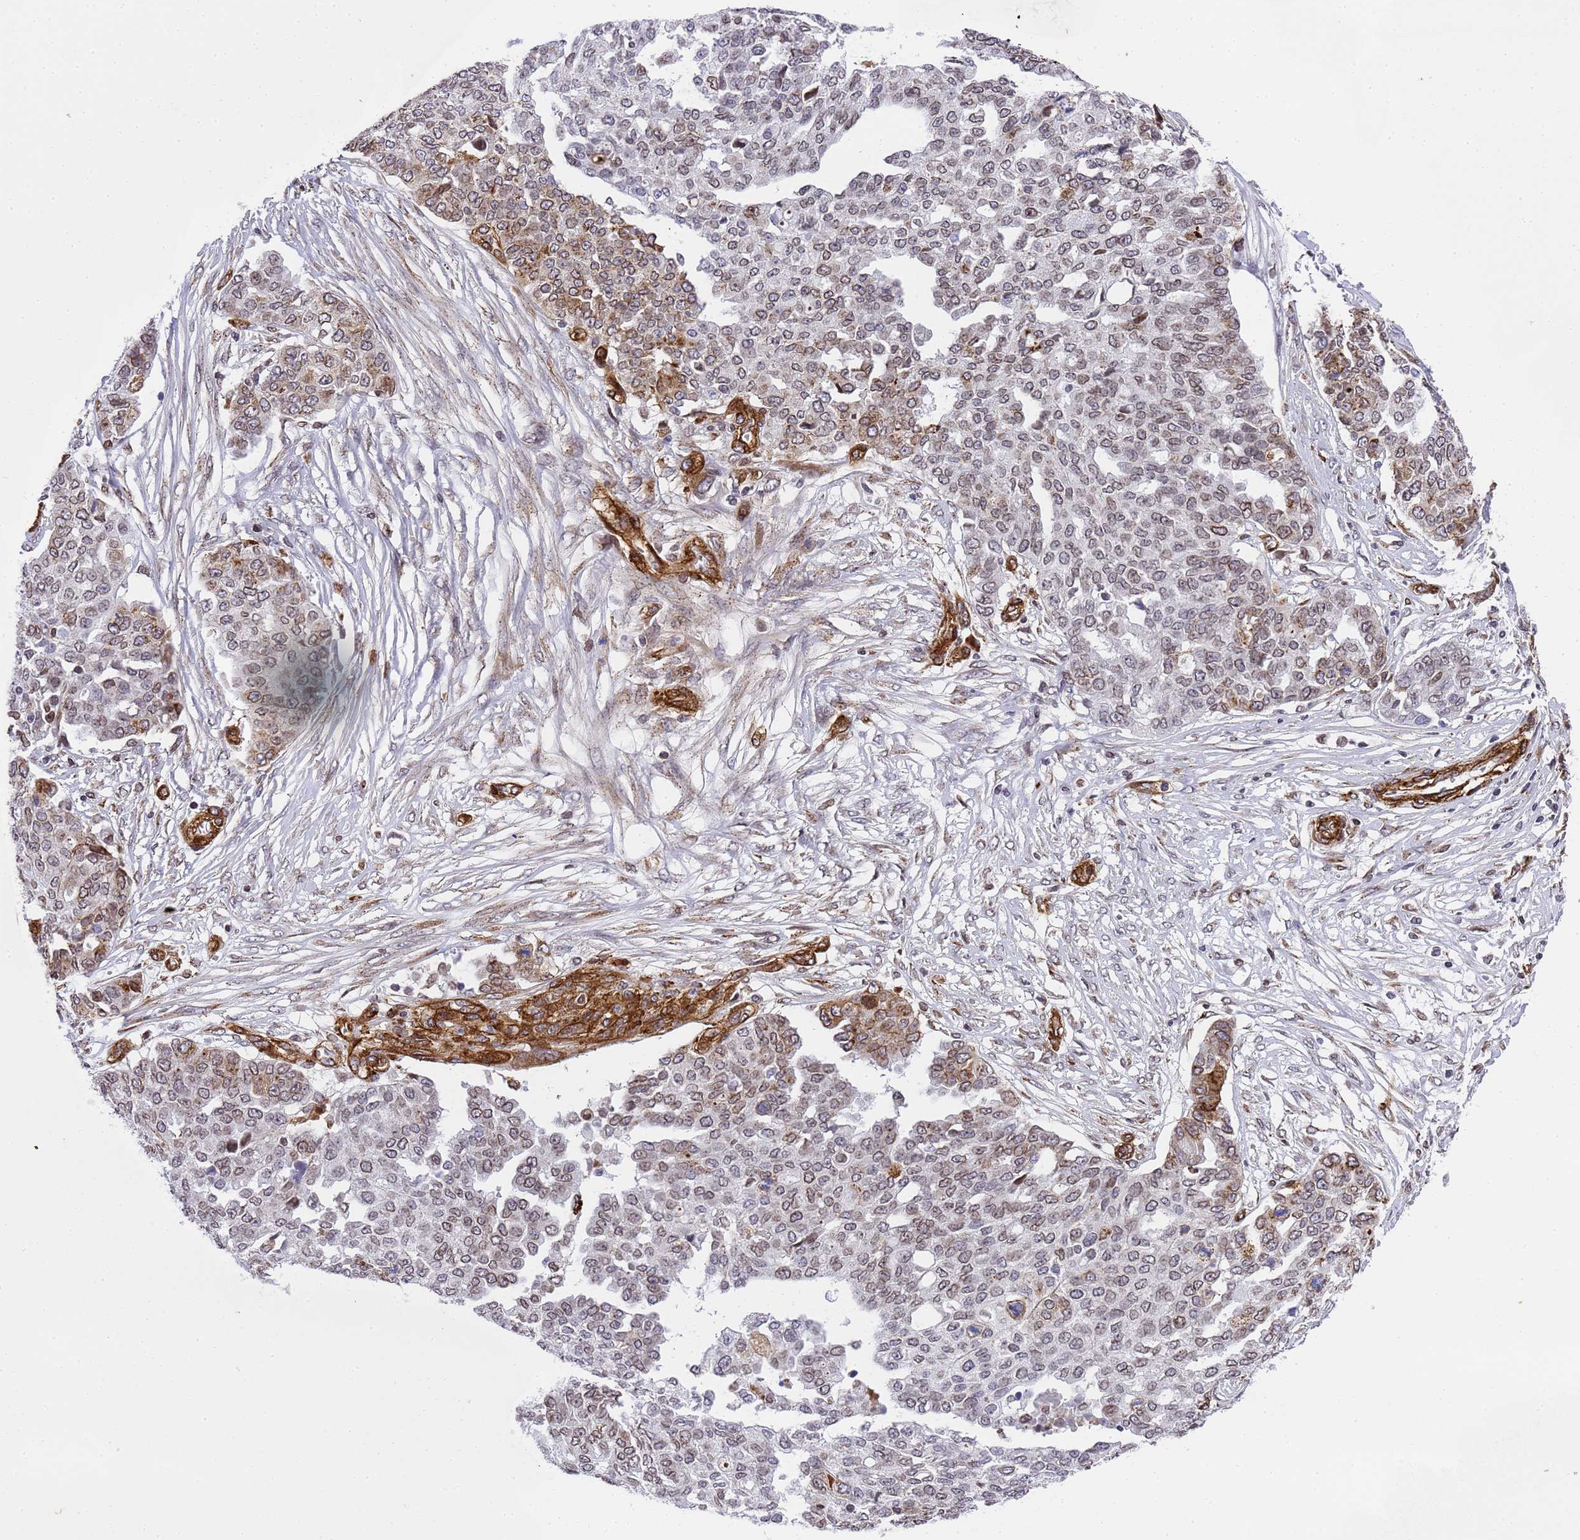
{"staining": {"intensity": "moderate", "quantity": "<25%", "location": "cytoplasmic/membranous"}, "tissue": "ovarian cancer", "cell_type": "Tumor cells", "image_type": "cancer", "snomed": [{"axis": "morphology", "description": "Cystadenocarcinoma, serous, NOS"}, {"axis": "topography", "description": "Soft tissue"}, {"axis": "topography", "description": "Ovary"}], "caption": "Protein expression analysis of human ovarian serous cystadenocarcinoma reveals moderate cytoplasmic/membranous expression in approximately <25% of tumor cells. (DAB = brown stain, brightfield microscopy at high magnification).", "gene": "IGFBP7", "patient": {"sex": "female", "age": 57}}